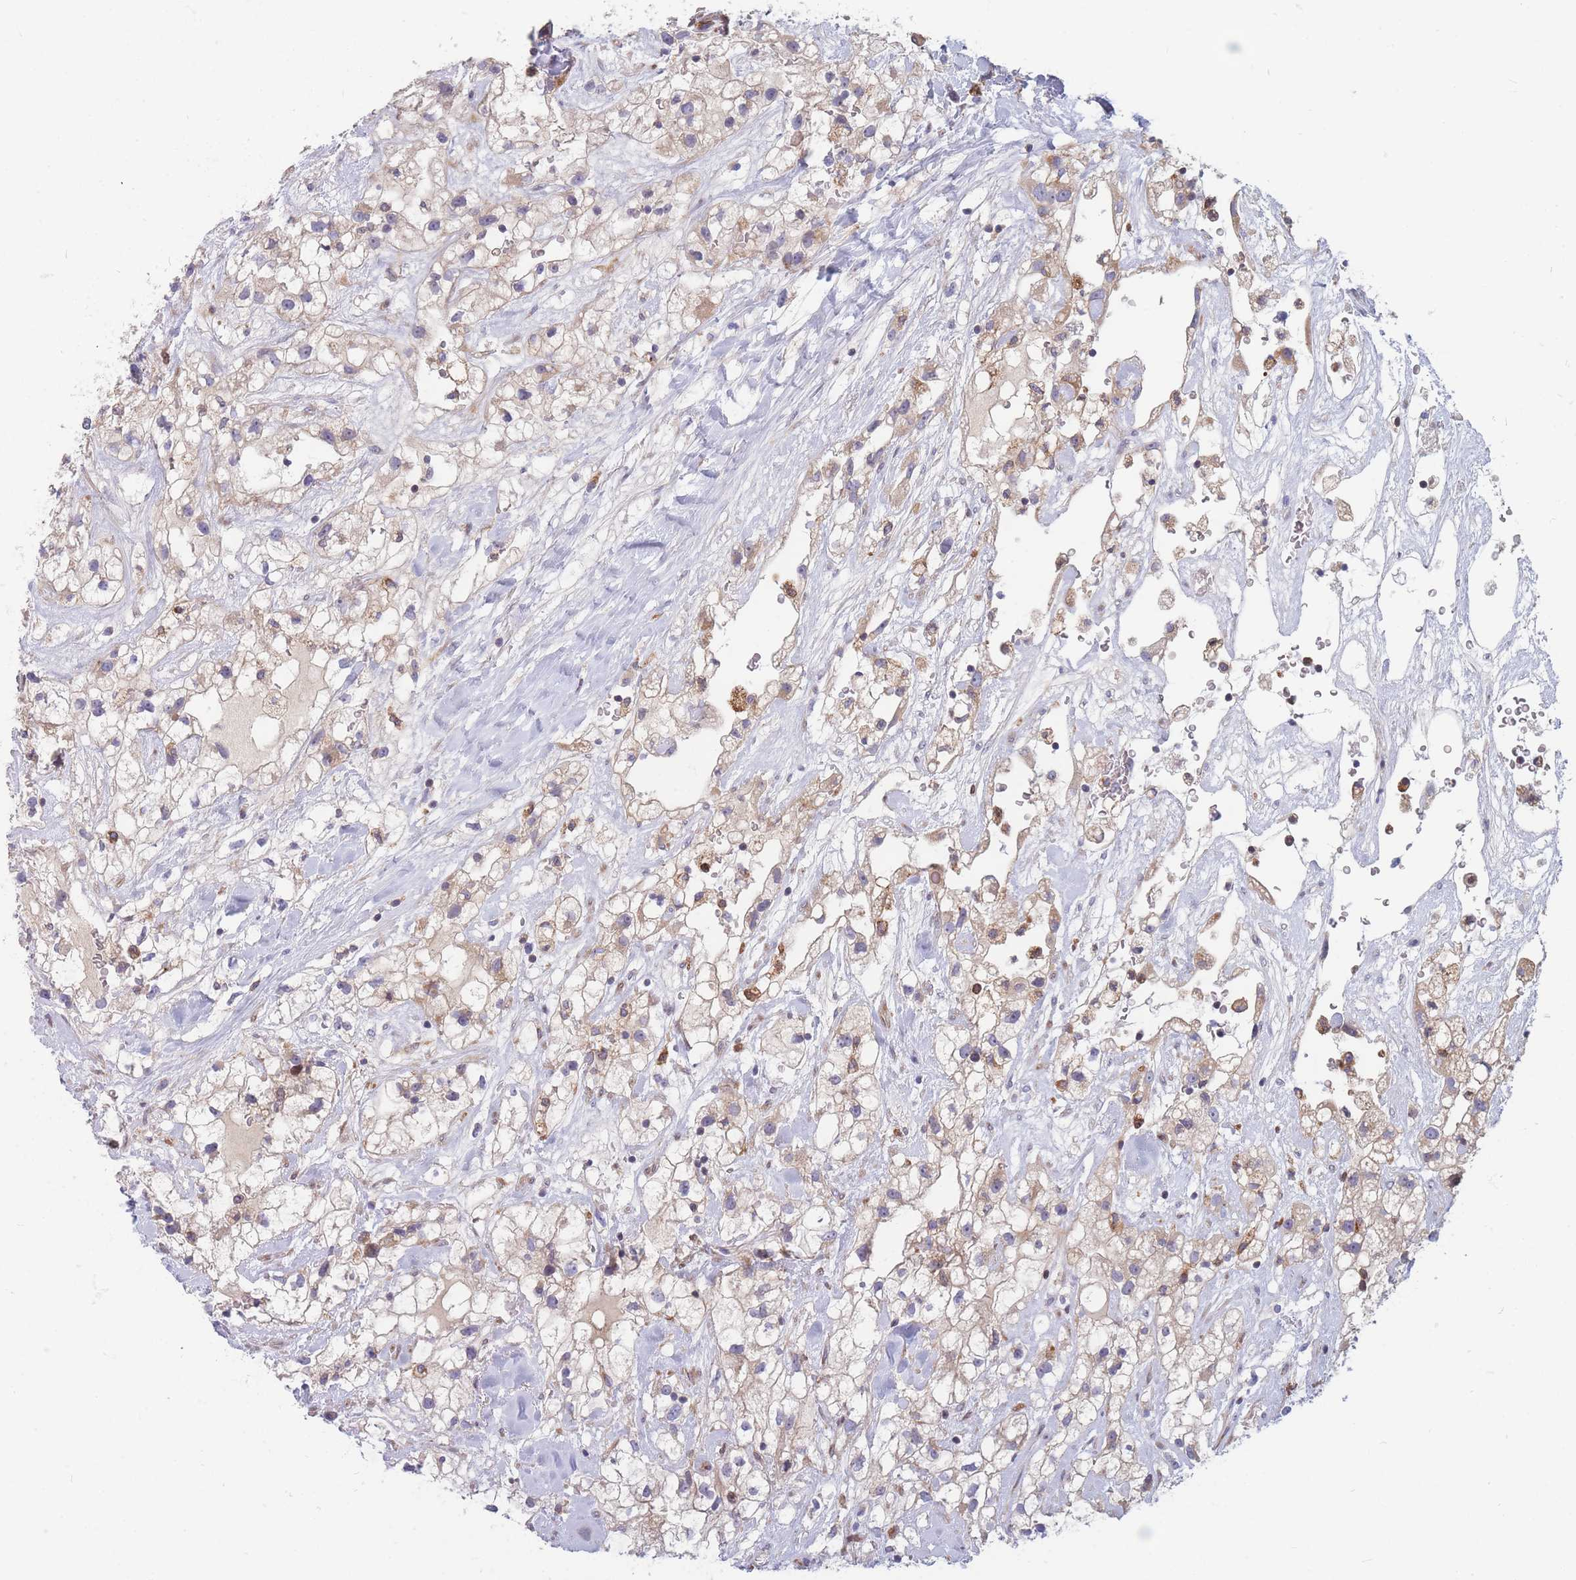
{"staining": {"intensity": "weak", "quantity": "<25%", "location": "cytoplasmic/membranous"}, "tissue": "renal cancer", "cell_type": "Tumor cells", "image_type": "cancer", "snomed": [{"axis": "morphology", "description": "Adenocarcinoma, NOS"}, {"axis": "topography", "description": "Kidney"}], "caption": "A high-resolution histopathology image shows immunohistochemistry staining of adenocarcinoma (renal), which displays no significant expression in tumor cells.", "gene": "TMEM131L", "patient": {"sex": "male", "age": 59}}